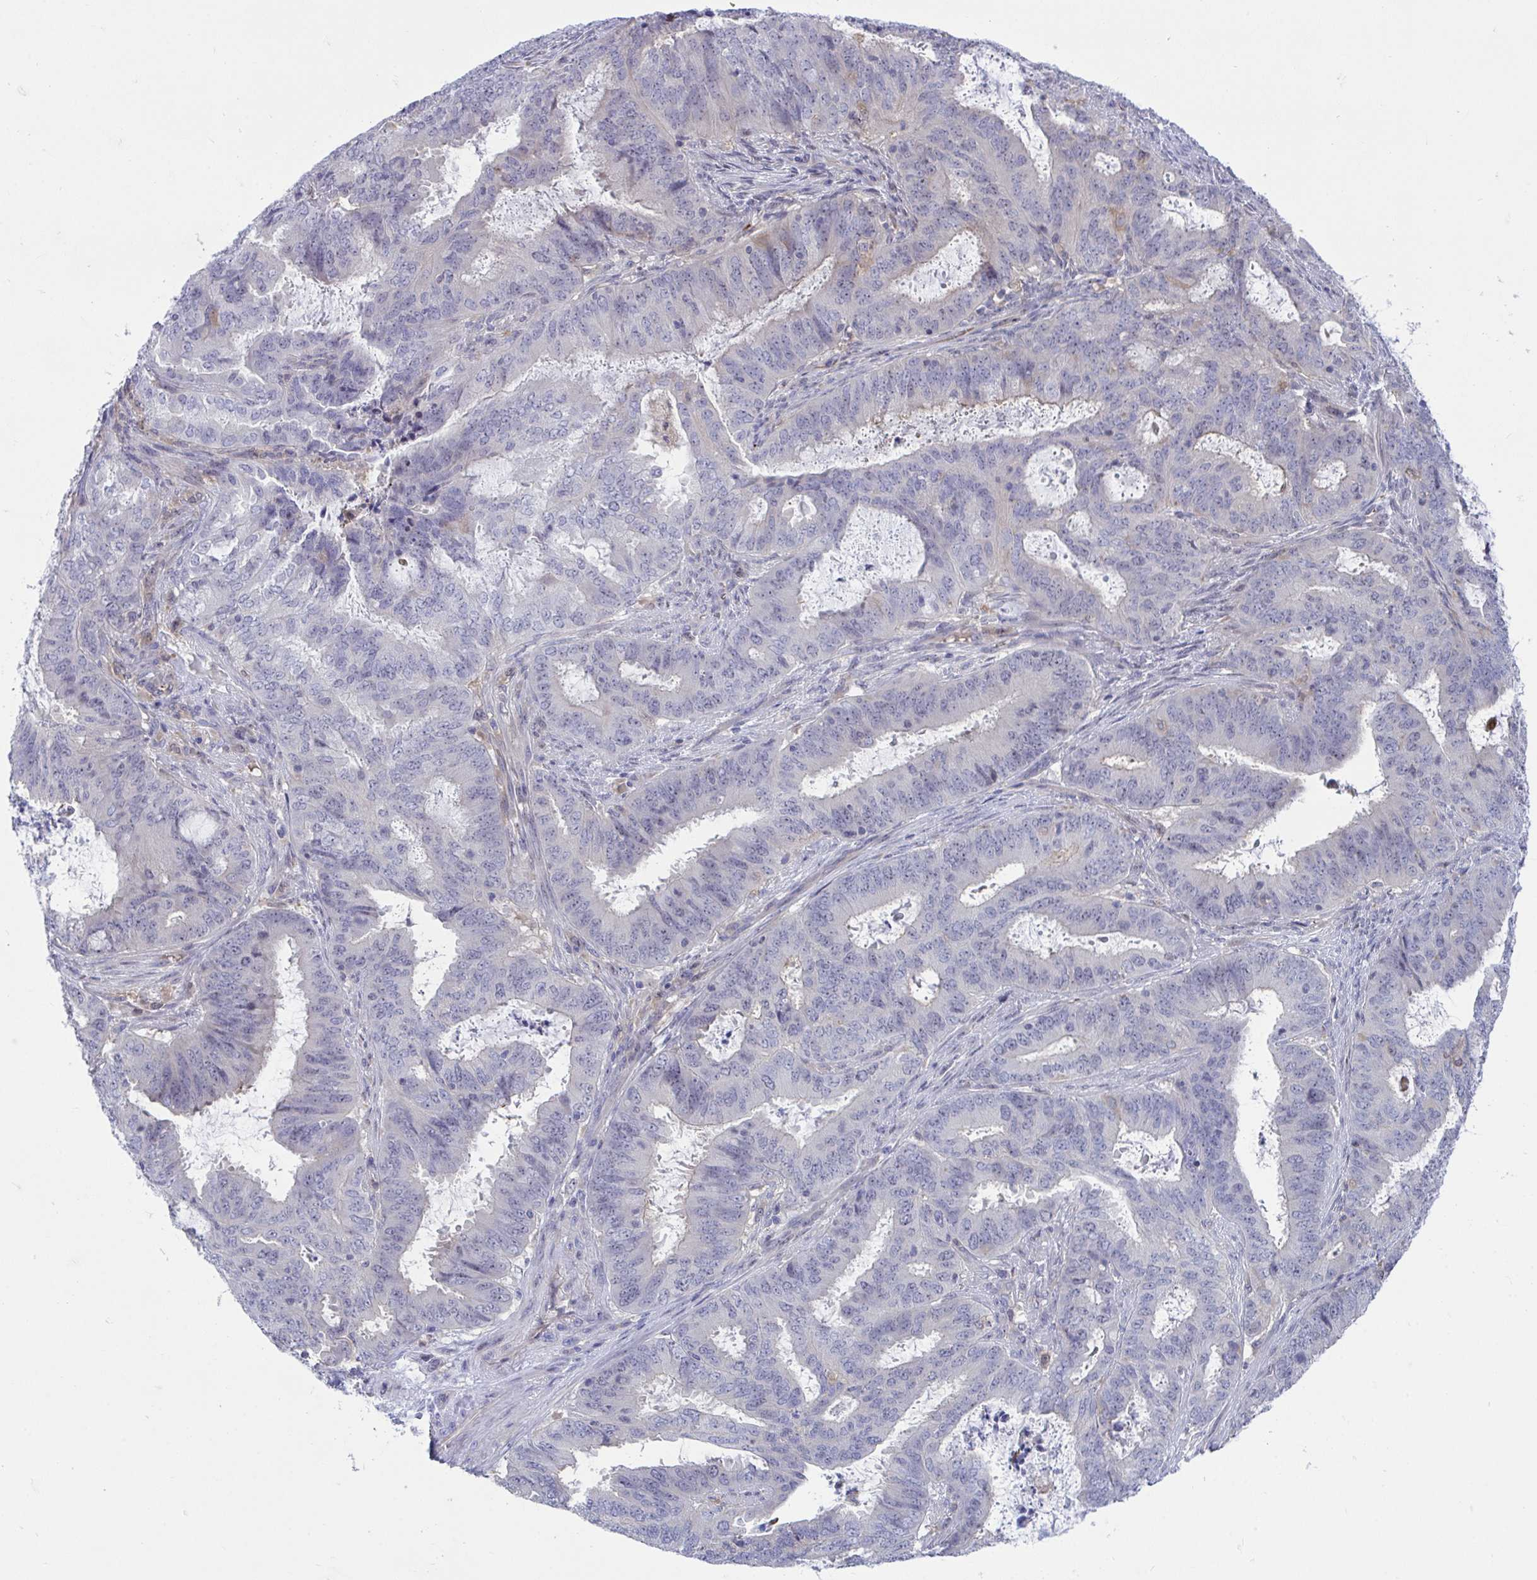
{"staining": {"intensity": "negative", "quantity": "none", "location": "none"}, "tissue": "endometrial cancer", "cell_type": "Tumor cells", "image_type": "cancer", "snomed": [{"axis": "morphology", "description": "Adenocarcinoma, NOS"}, {"axis": "topography", "description": "Endometrium"}], "caption": "Protein analysis of endometrial cancer (adenocarcinoma) reveals no significant positivity in tumor cells. (Immunohistochemistry (ihc), brightfield microscopy, high magnification).", "gene": "CENPQ", "patient": {"sex": "female", "age": 51}}